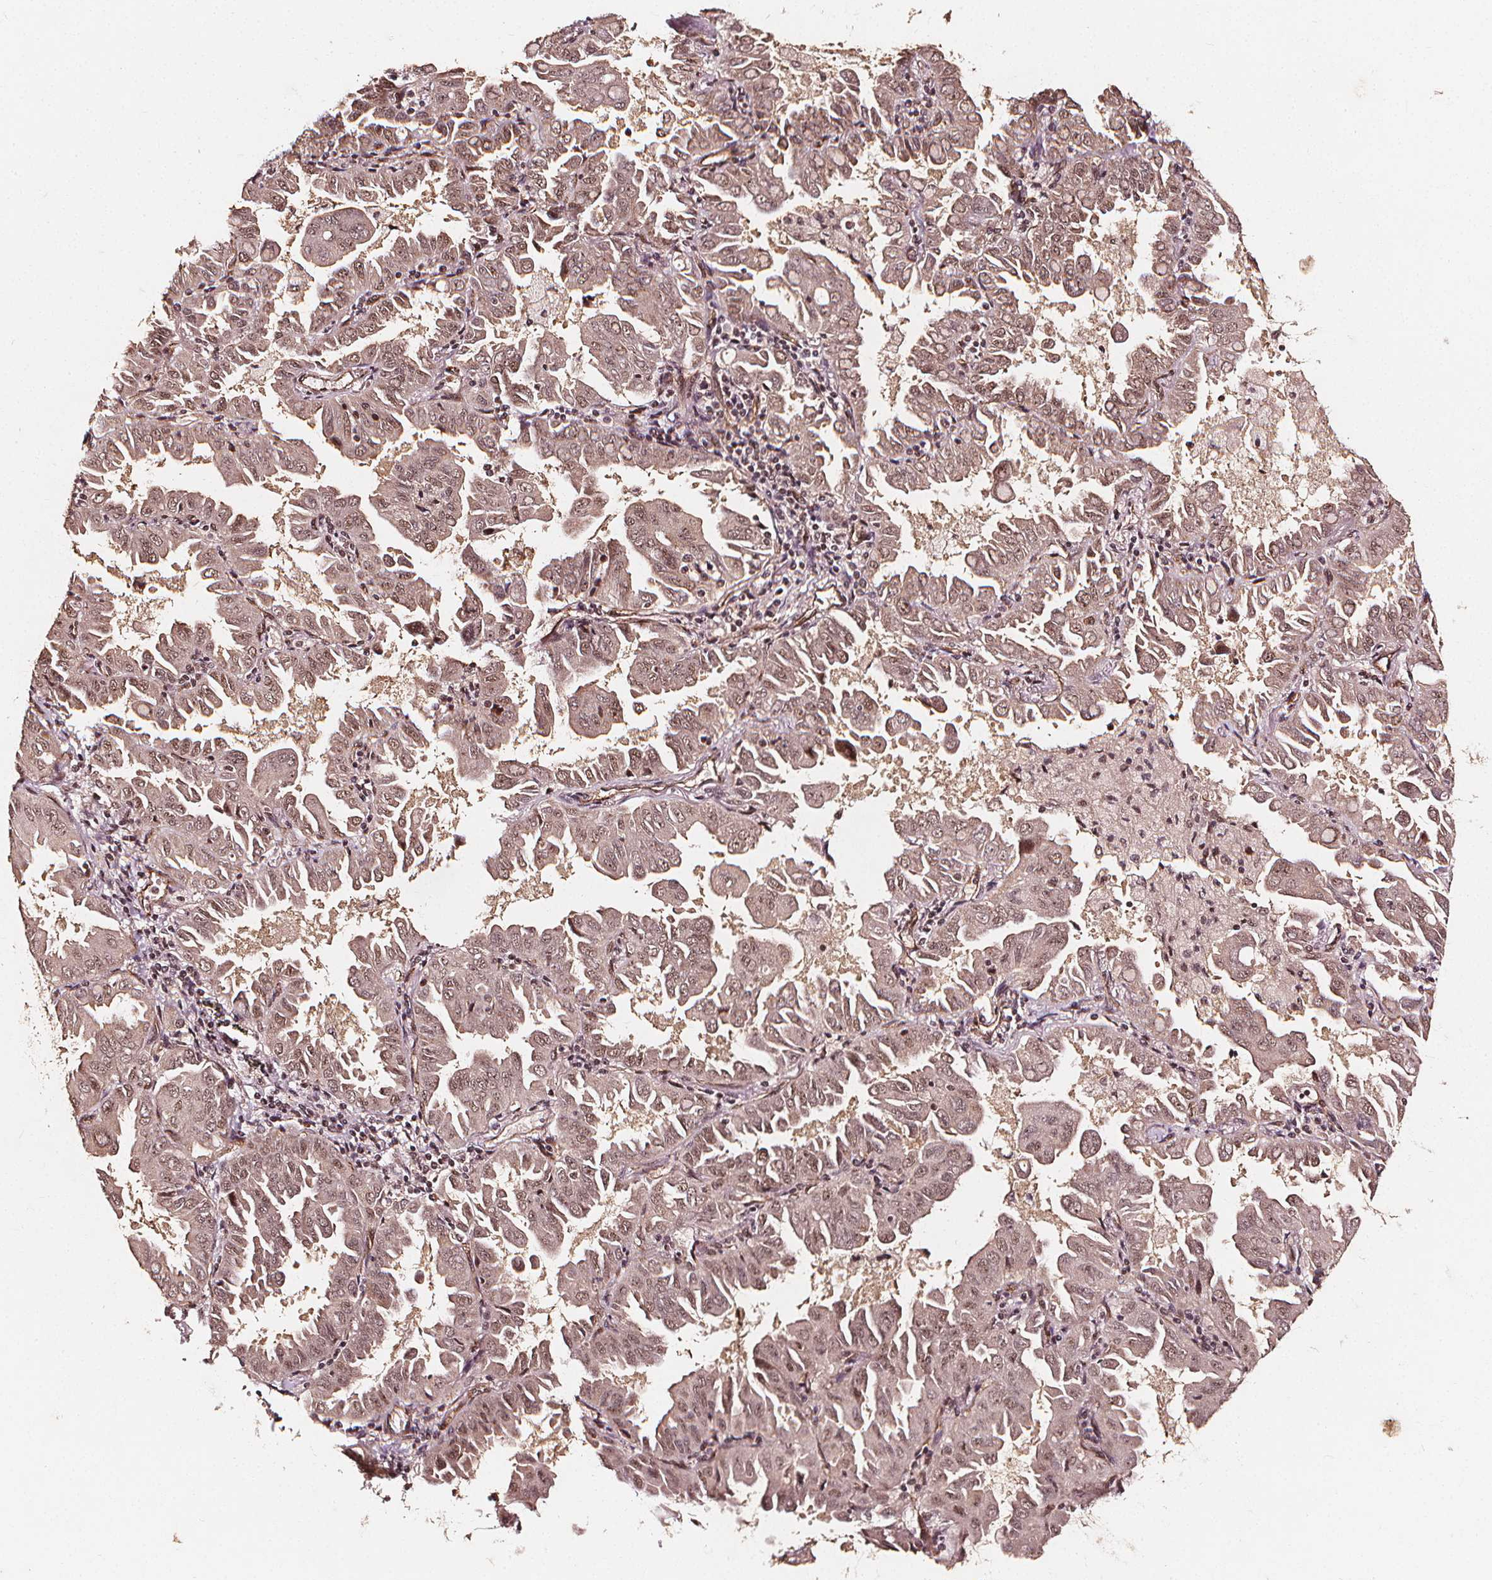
{"staining": {"intensity": "weak", "quantity": ">75%", "location": "nuclear"}, "tissue": "lung cancer", "cell_type": "Tumor cells", "image_type": "cancer", "snomed": [{"axis": "morphology", "description": "Adenocarcinoma, NOS"}, {"axis": "topography", "description": "Lung"}], "caption": "Lung adenocarcinoma was stained to show a protein in brown. There is low levels of weak nuclear staining in approximately >75% of tumor cells.", "gene": "EXOSC9", "patient": {"sex": "male", "age": 64}}